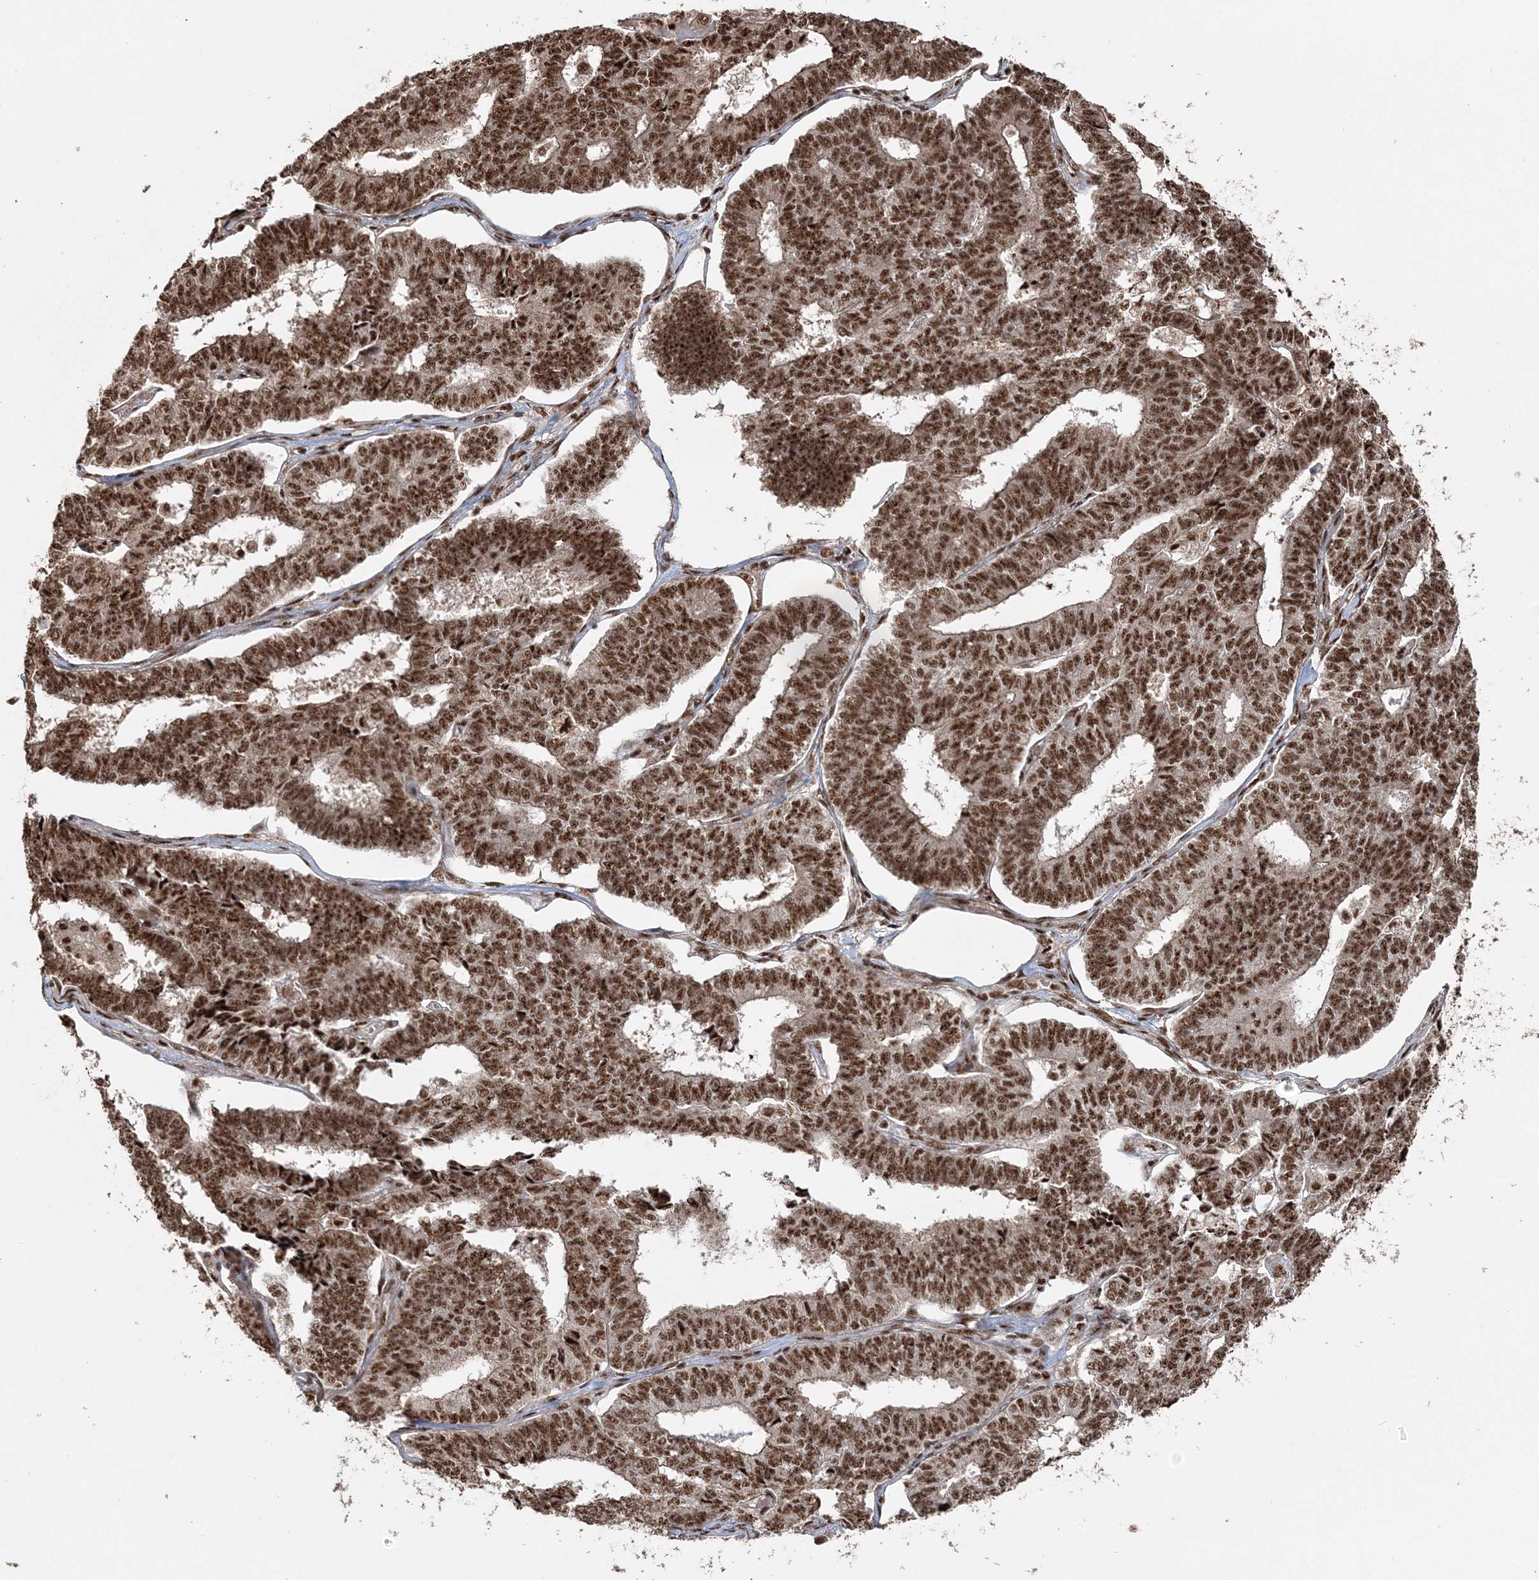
{"staining": {"intensity": "strong", "quantity": ">75%", "location": "nuclear"}, "tissue": "endometrial cancer", "cell_type": "Tumor cells", "image_type": "cancer", "snomed": [{"axis": "morphology", "description": "Adenocarcinoma, NOS"}, {"axis": "topography", "description": "Endometrium"}], "caption": "Immunohistochemical staining of endometrial cancer reveals strong nuclear protein staining in approximately >75% of tumor cells. Using DAB (3,3'-diaminobenzidine) (brown) and hematoxylin (blue) stains, captured at high magnification using brightfield microscopy.", "gene": "EXOSC8", "patient": {"sex": "female", "age": 70}}